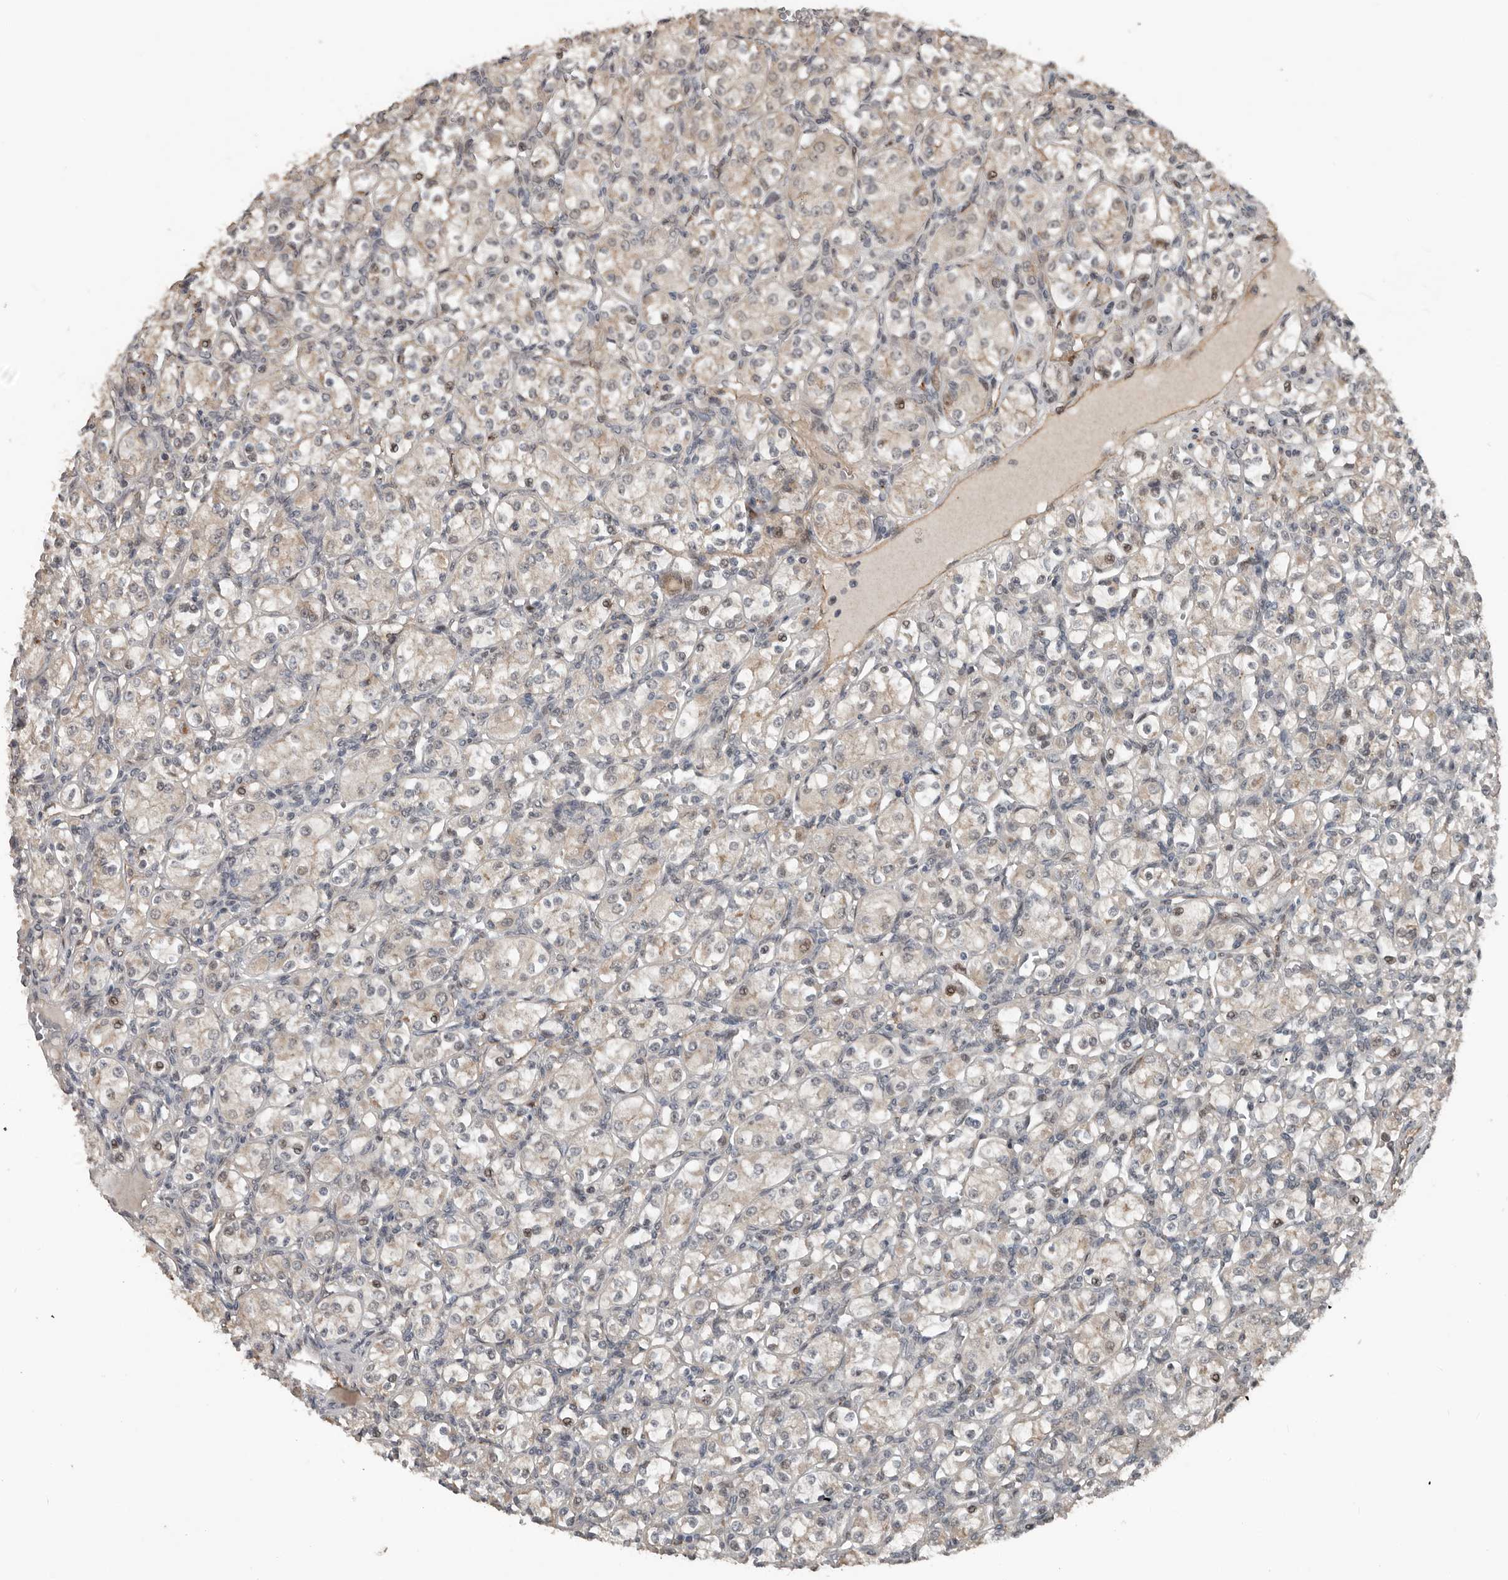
{"staining": {"intensity": "negative", "quantity": "none", "location": "none"}, "tissue": "renal cancer", "cell_type": "Tumor cells", "image_type": "cancer", "snomed": [{"axis": "morphology", "description": "Adenocarcinoma, NOS"}, {"axis": "topography", "description": "Kidney"}], "caption": "Renal adenocarcinoma was stained to show a protein in brown. There is no significant expression in tumor cells.", "gene": "YOD1", "patient": {"sex": "male", "age": 77}}